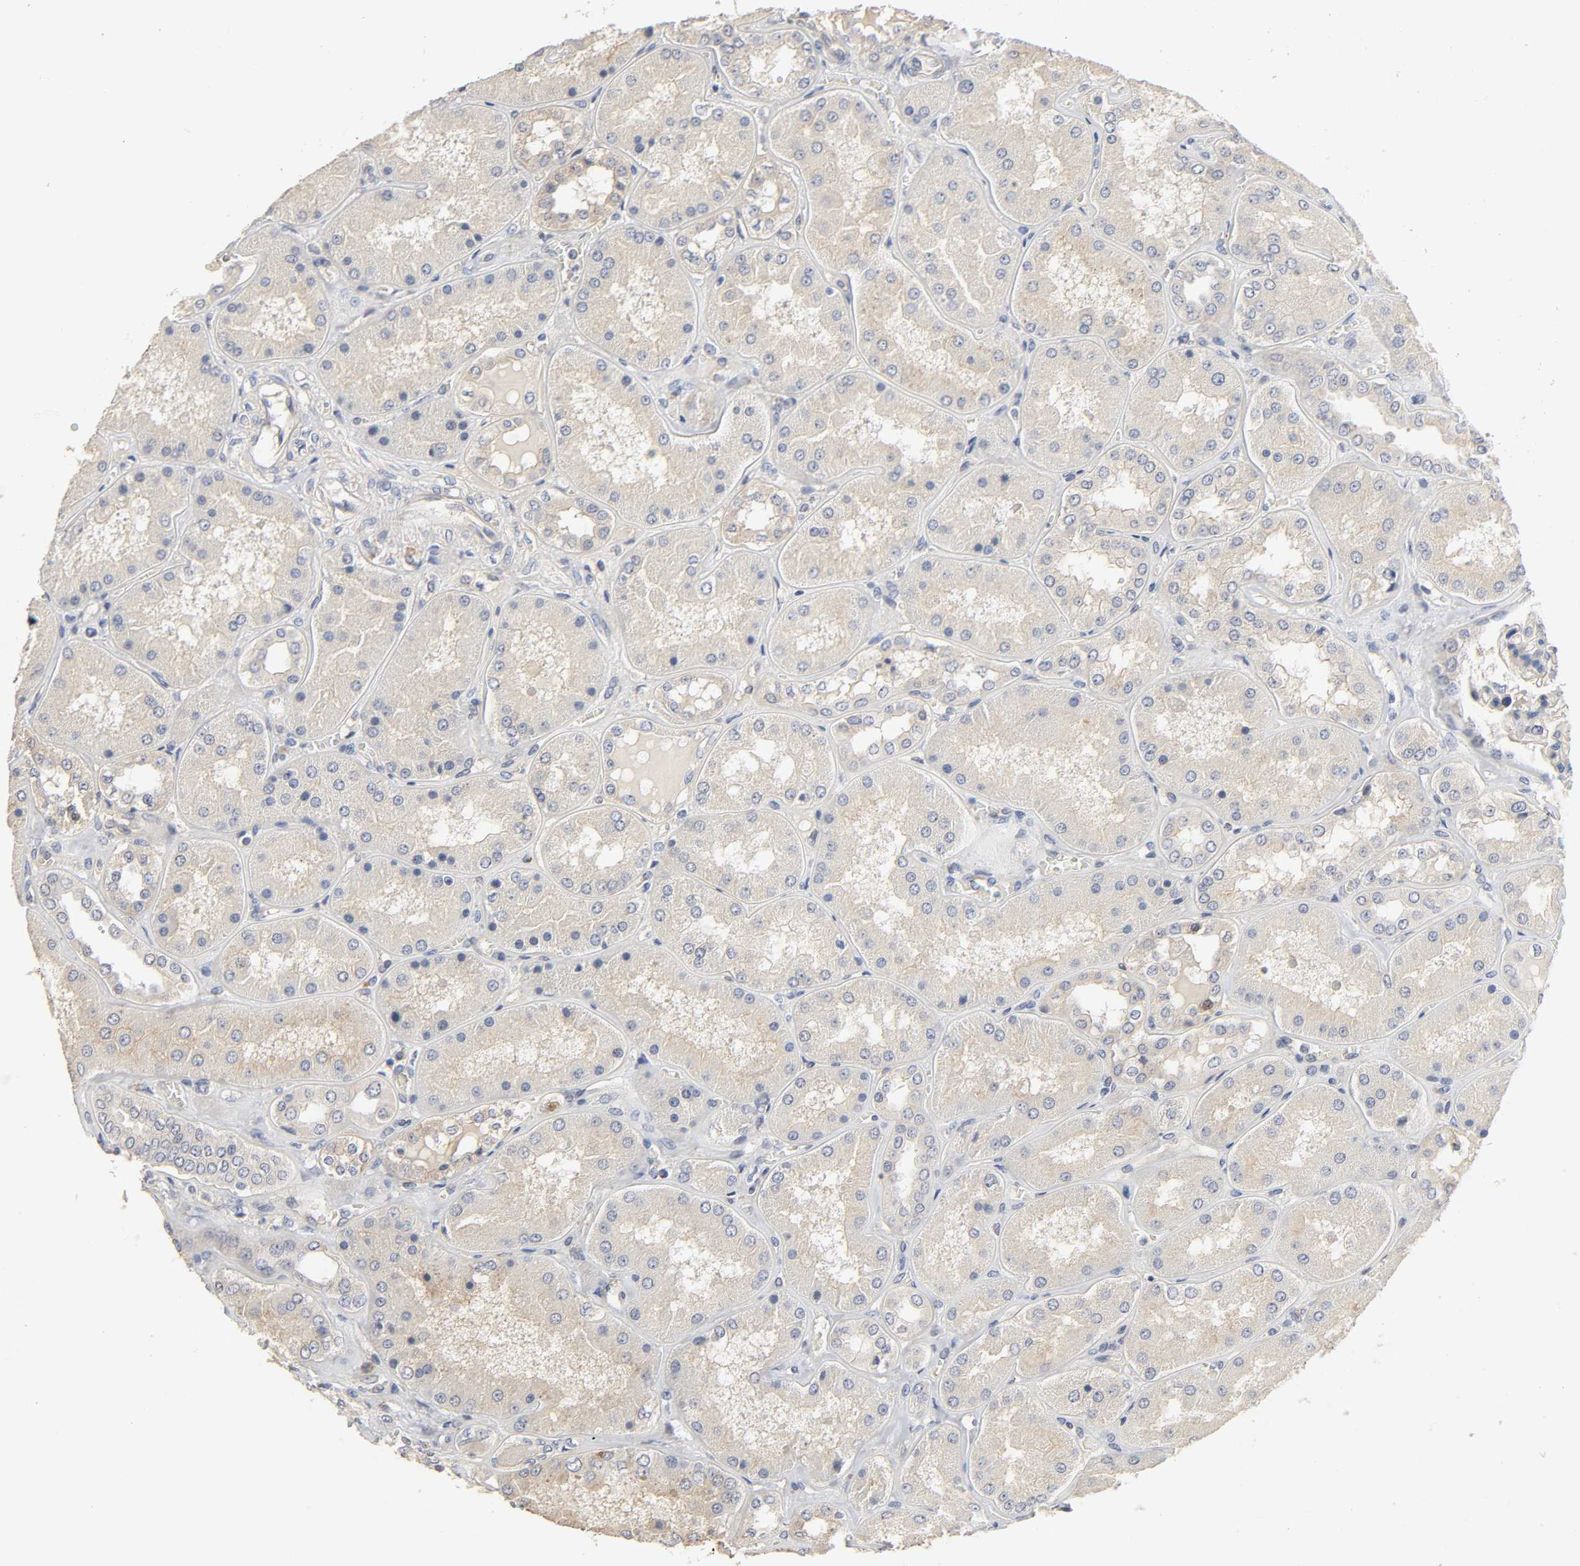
{"staining": {"intensity": "negative", "quantity": "none", "location": "none"}, "tissue": "kidney", "cell_type": "Cells in glomeruli", "image_type": "normal", "snomed": [{"axis": "morphology", "description": "Normal tissue, NOS"}, {"axis": "topography", "description": "Kidney"}], "caption": "High magnification brightfield microscopy of benign kidney stained with DAB (3,3'-diaminobenzidine) (brown) and counterstained with hematoxylin (blue): cells in glomeruli show no significant expression. (IHC, brightfield microscopy, high magnification).", "gene": "SLC10A2", "patient": {"sex": "female", "age": 56}}